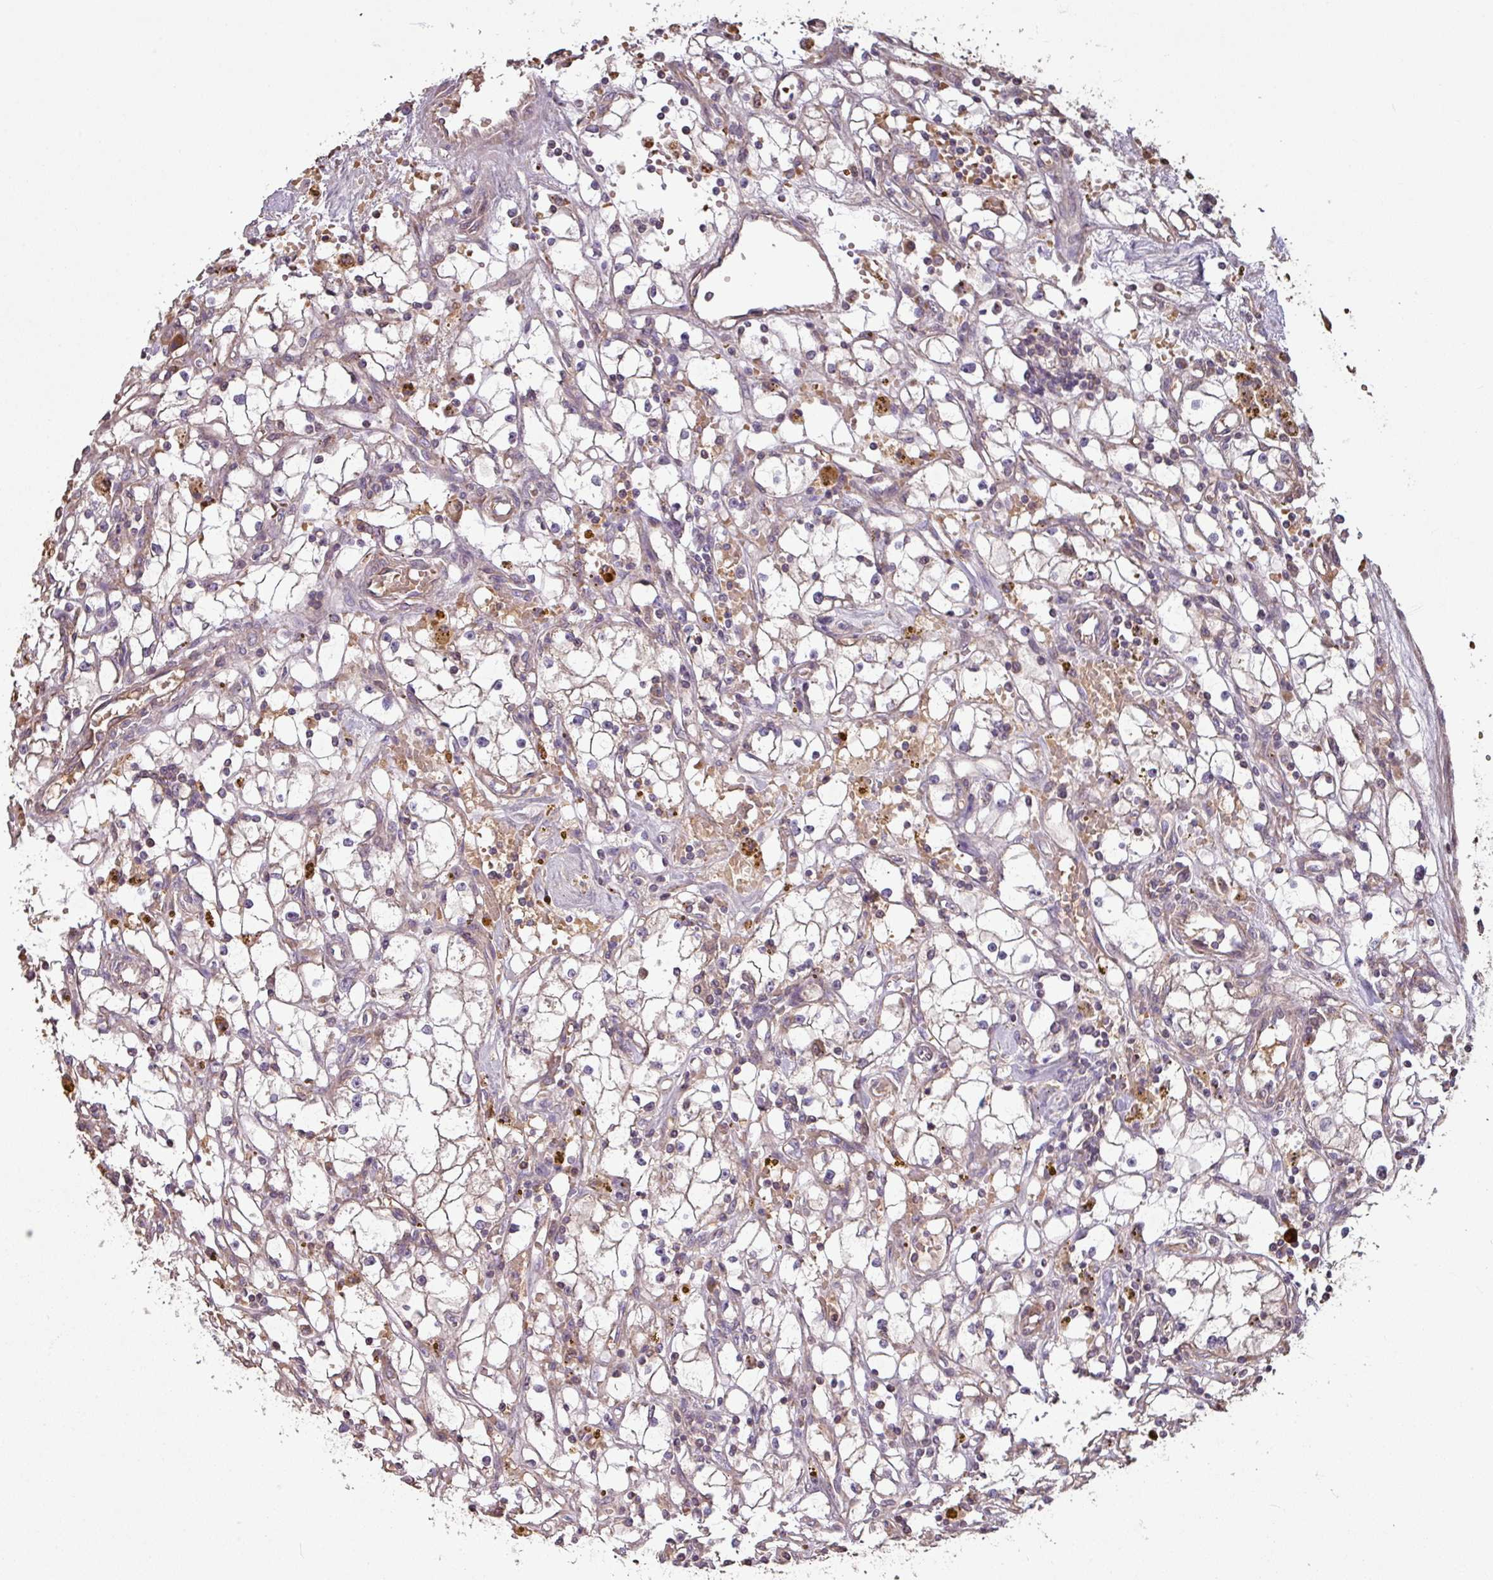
{"staining": {"intensity": "negative", "quantity": "none", "location": "none"}, "tissue": "renal cancer", "cell_type": "Tumor cells", "image_type": "cancer", "snomed": [{"axis": "morphology", "description": "Adenocarcinoma, NOS"}, {"axis": "topography", "description": "Kidney"}], "caption": "Tumor cells show no significant protein positivity in renal cancer.", "gene": "NHSL2", "patient": {"sex": "male", "age": 56}}